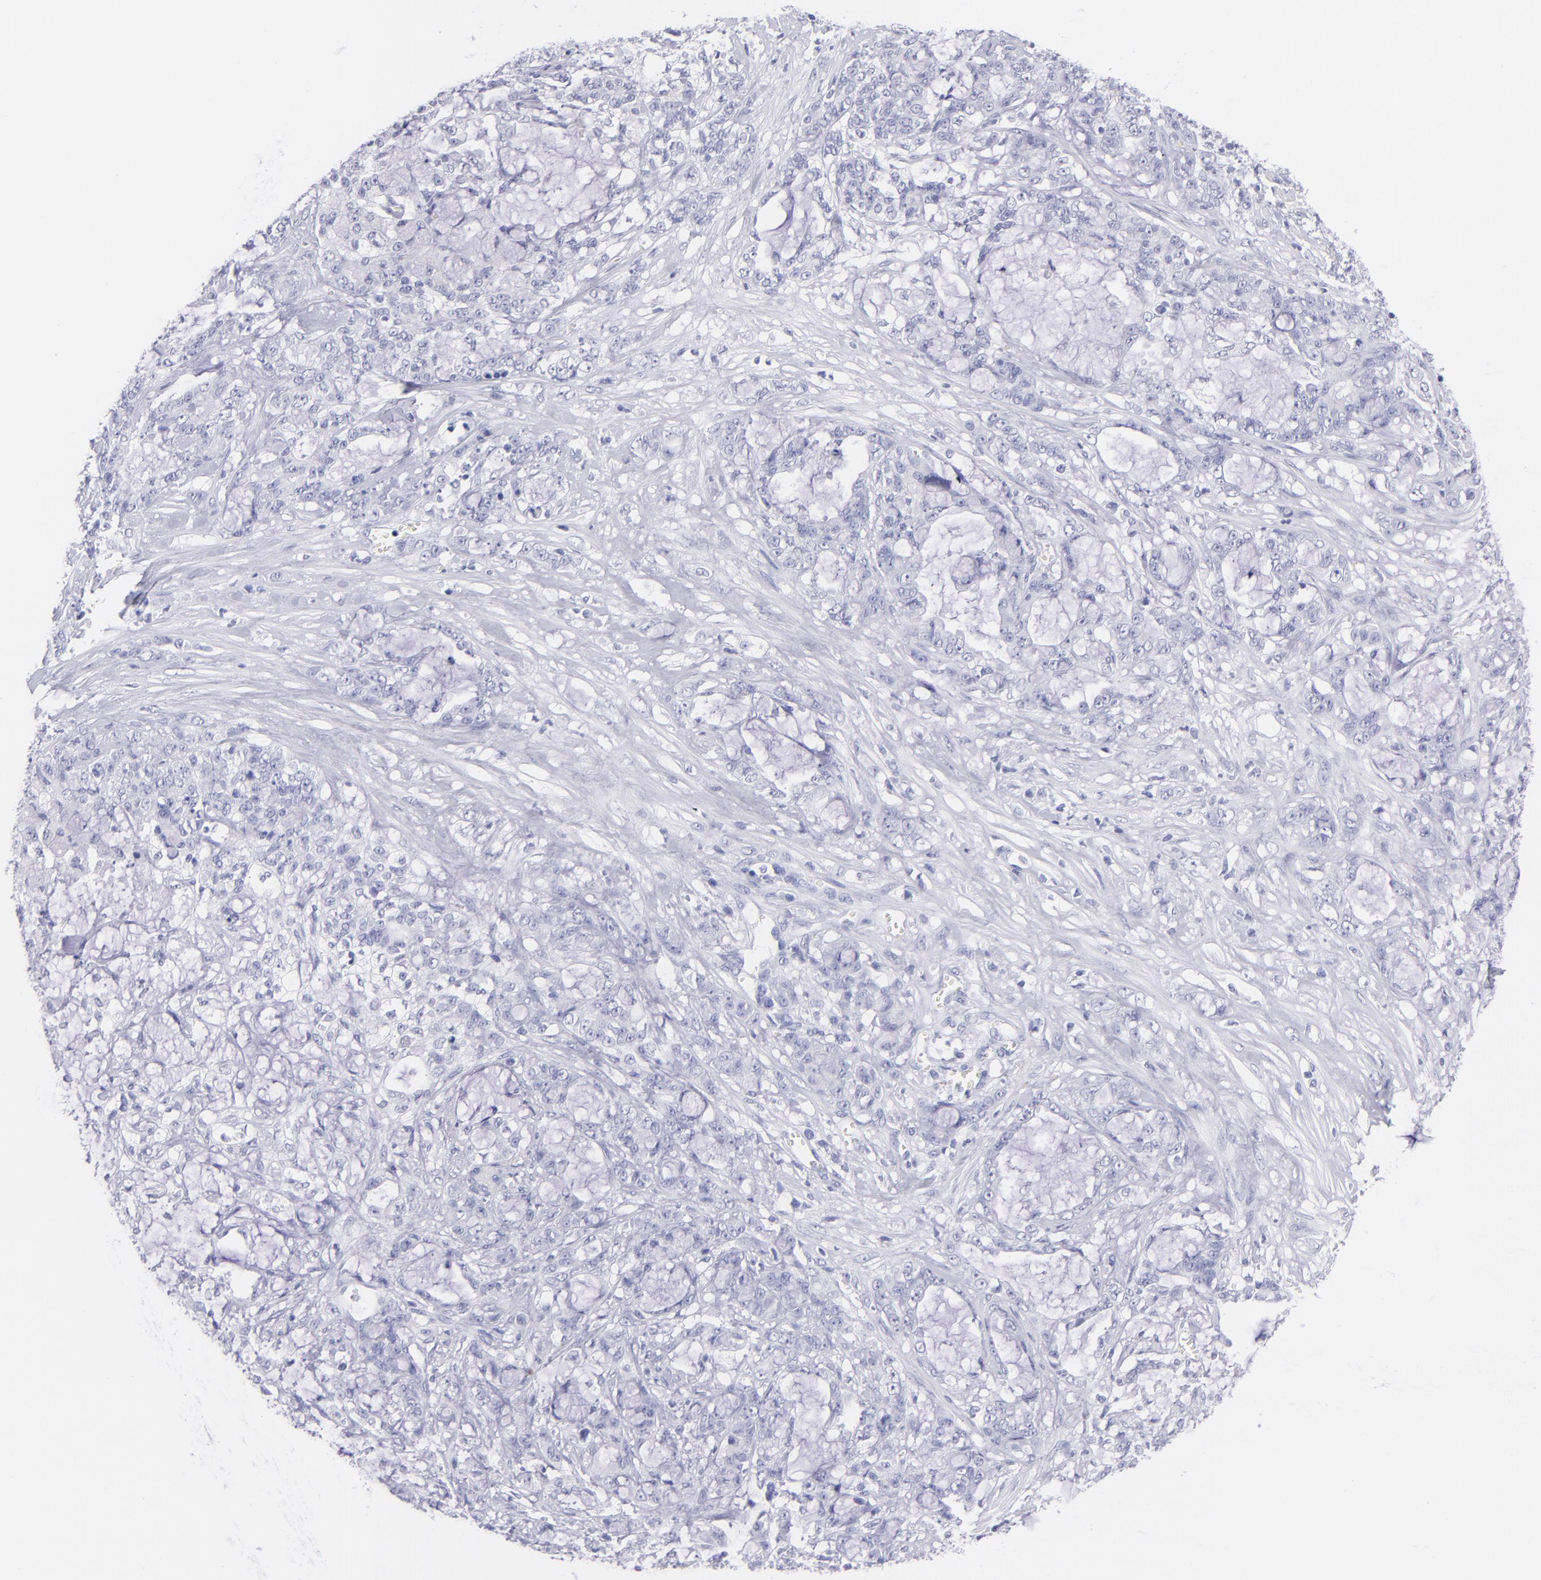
{"staining": {"intensity": "negative", "quantity": "none", "location": "none"}, "tissue": "pancreatic cancer", "cell_type": "Tumor cells", "image_type": "cancer", "snomed": [{"axis": "morphology", "description": "Adenocarcinoma, NOS"}, {"axis": "topography", "description": "Pancreas"}], "caption": "Immunohistochemistry histopathology image of human pancreatic adenocarcinoma stained for a protein (brown), which exhibits no positivity in tumor cells.", "gene": "CNP", "patient": {"sex": "female", "age": 73}}